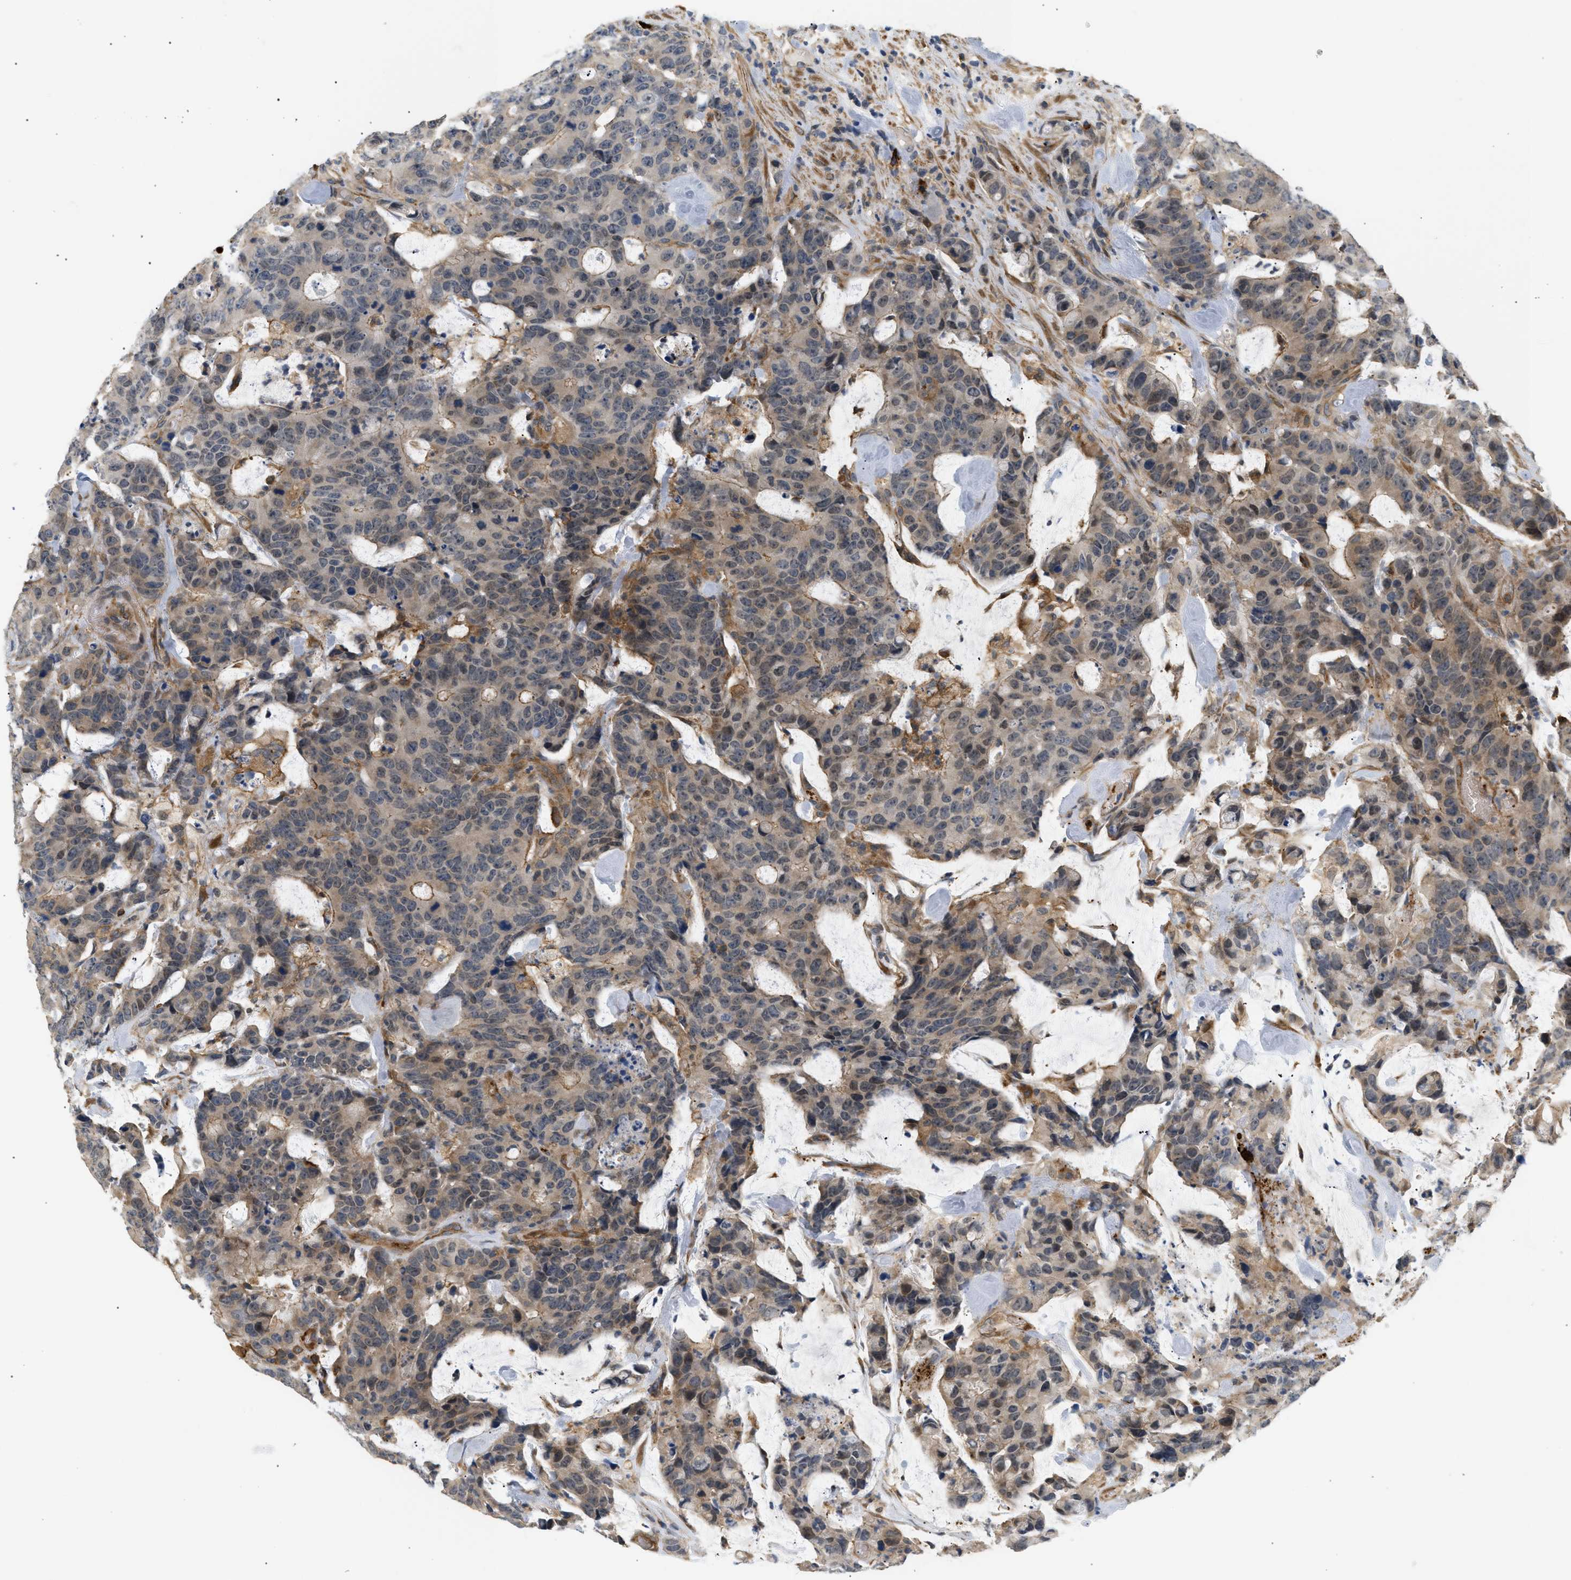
{"staining": {"intensity": "moderate", "quantity": "25%-75%", "location": "cytoplasmic/membranous"}, "tissue": "colorectal cancer", "cell_type": "Tumor cells", "image_type": "cancer", "snomed": [{"axis": "morphology", "description": "Adenocarcinoma, NOS"}, {"axis": "topography", "description": "Colon"}], "caption": "A brown stain highlights moderate cytoplasmic/membranous expression of a protein in adenocarcinoma (colorectal) tumor cells. The protein of interest is shown in brown color, while the nuclei are stained blue.", "gene": "CORO2B", "patient": {"sex": "female", "age": 86}}